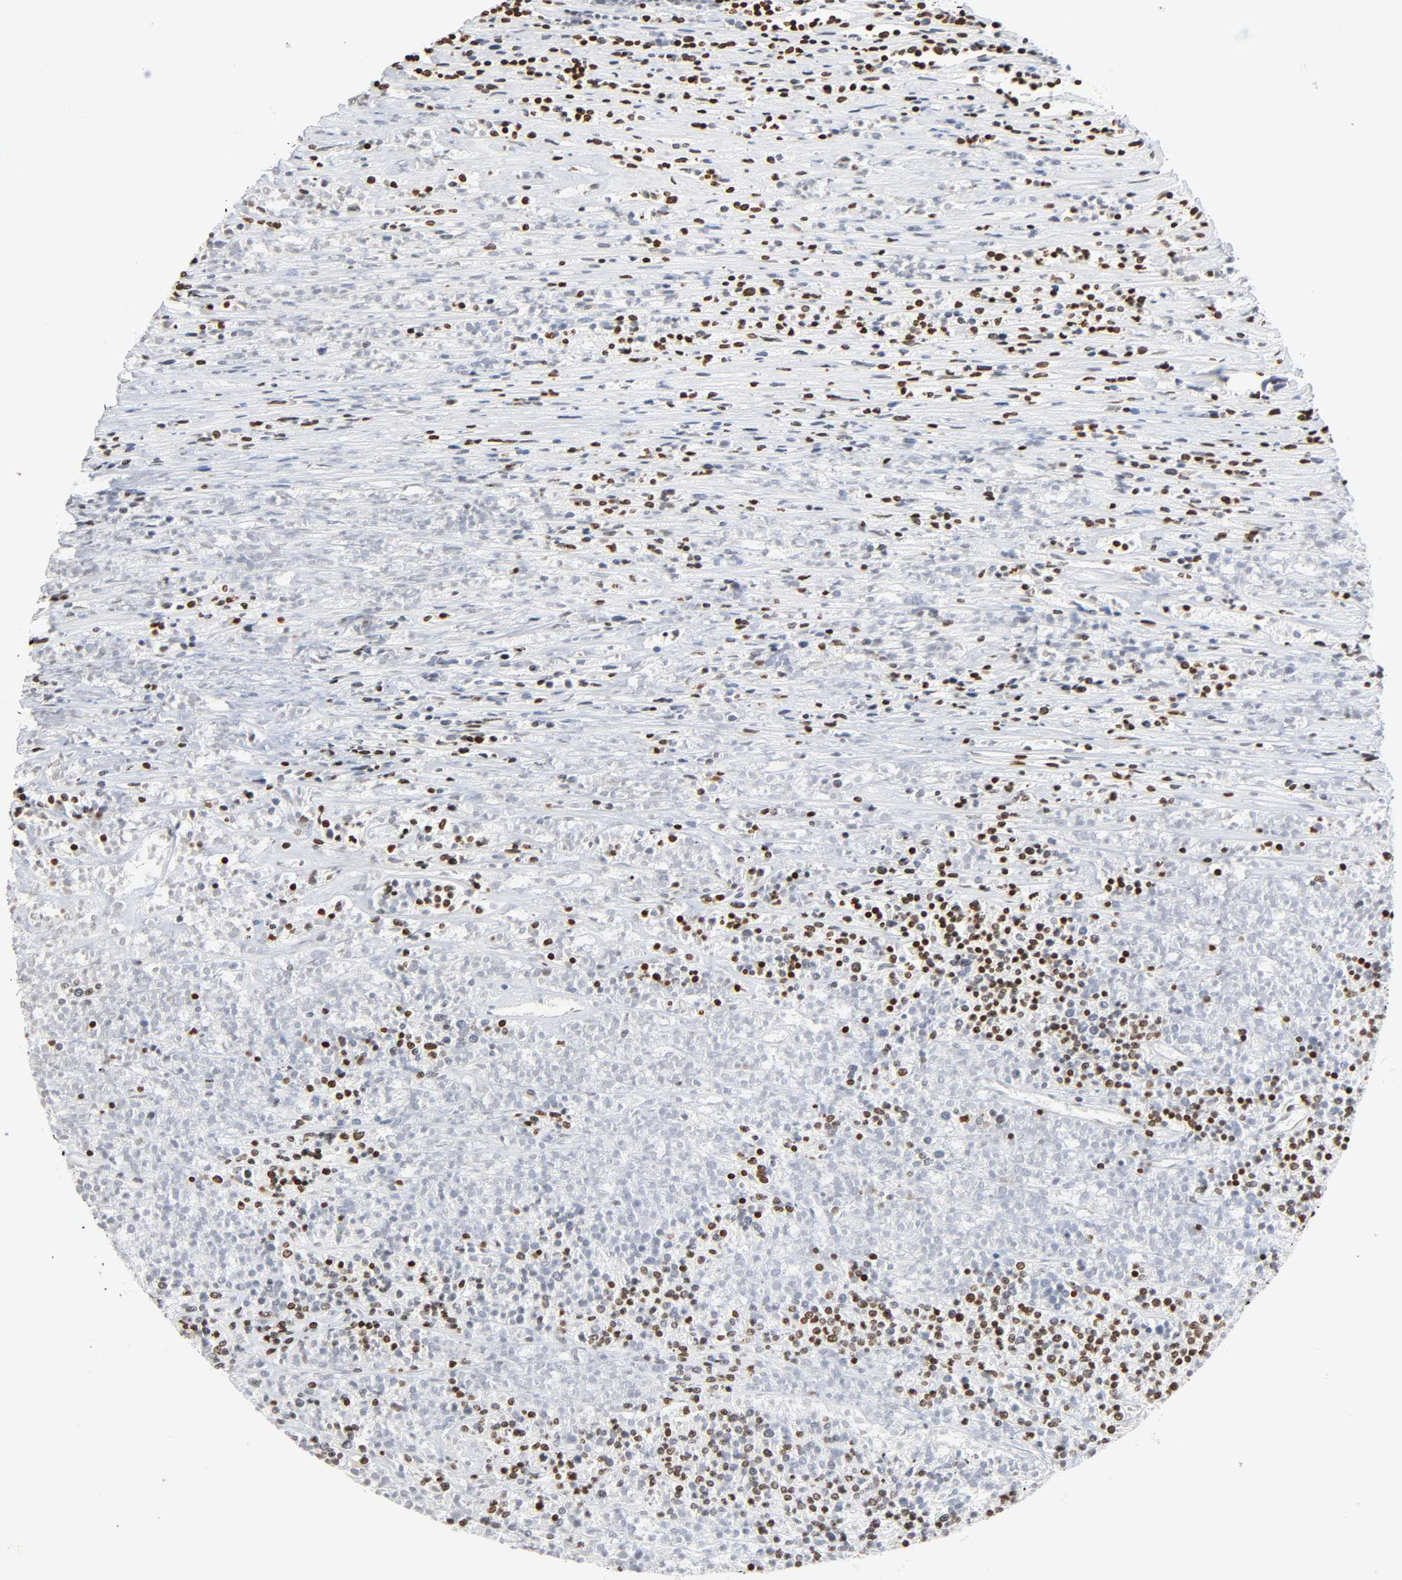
{"staining": {"intensity": "strong", "quantity": "25%-75%", "location": "nuclear"}, "tissue": "lymphoma", "cell_type": "Tumor cells", "image_type": "cancer", "snomed": [{"axis": "morphology", "description": "Malignant lymphoma, non-Hodgkin's type, High grade"}, {"axis": "topography", "description": "Lymph node"}], "caption": "DAB (3,3'-diaminobenzidine) immunohistochemical staining of human high-grade malignant lymphoma, non-Hodgkin's type reveals strong nuclear protein staining in about 25%-75% of tumor cells.", "gene": "HOXA6", "patient": {"sex": "female", "age": 73}}